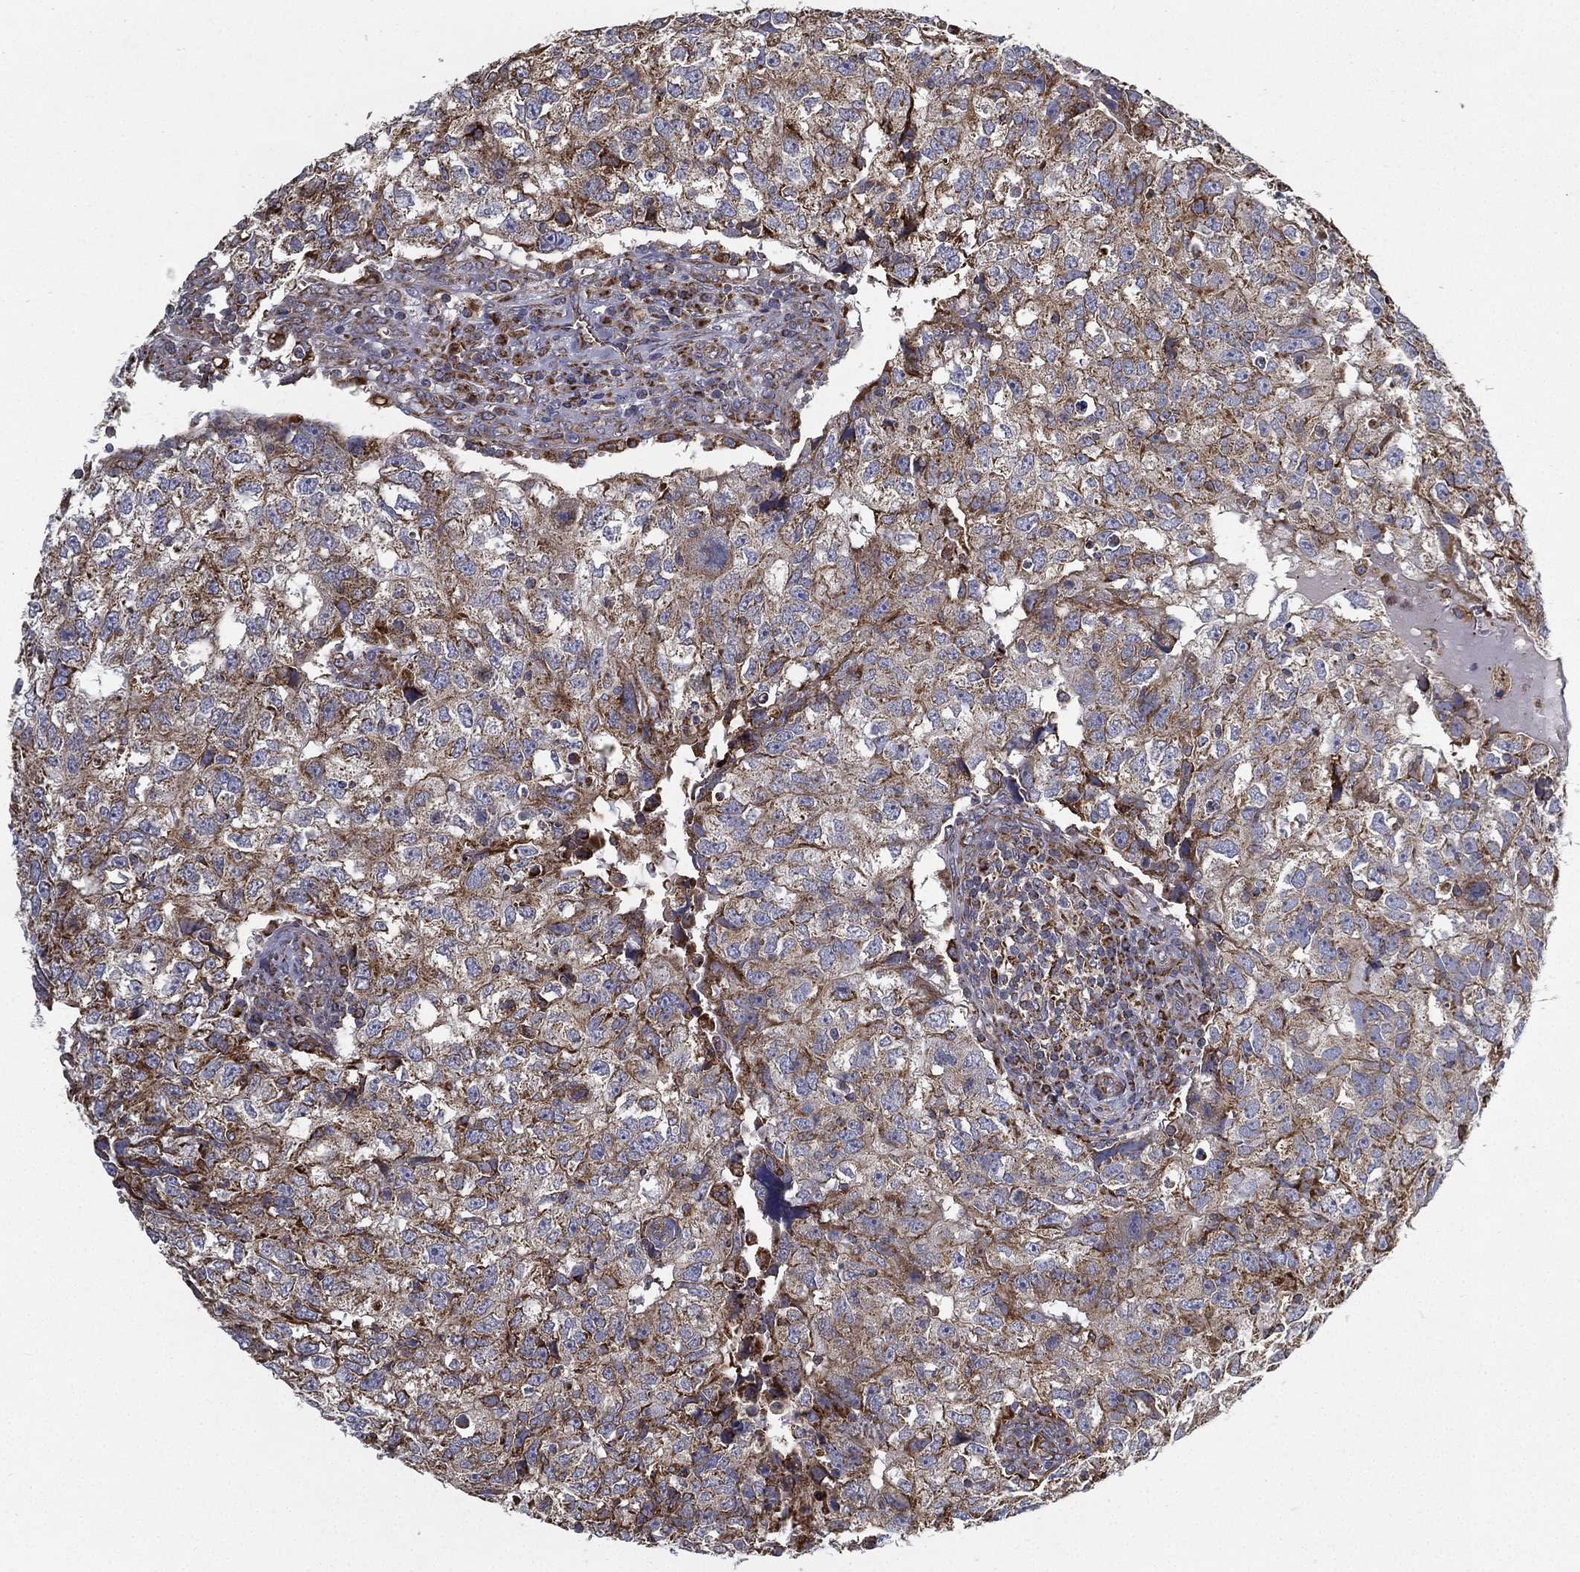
{"staining": {"intensity": "moderate", "quantity": ">75%", "location": "cytoplasmic/membranous"}, "tissue": "breast cancer", "cell_type": "Tumor cells", "image_type": "cancer", "snomed": [{"axis": "morphology", "description": "Duct carcinoma"}, {"axis": "topography", "description": "Breast"}], "caption": "Immunohistochemistry (IHC) (DAB) staining of breast infiltrating ductal carcinoma shows moderate cytoplasmic/membranous protein positivity in about >75% of tumor cells.", "gene": "MT-CYB", "patient": {"sex": "female", "age": 30}}